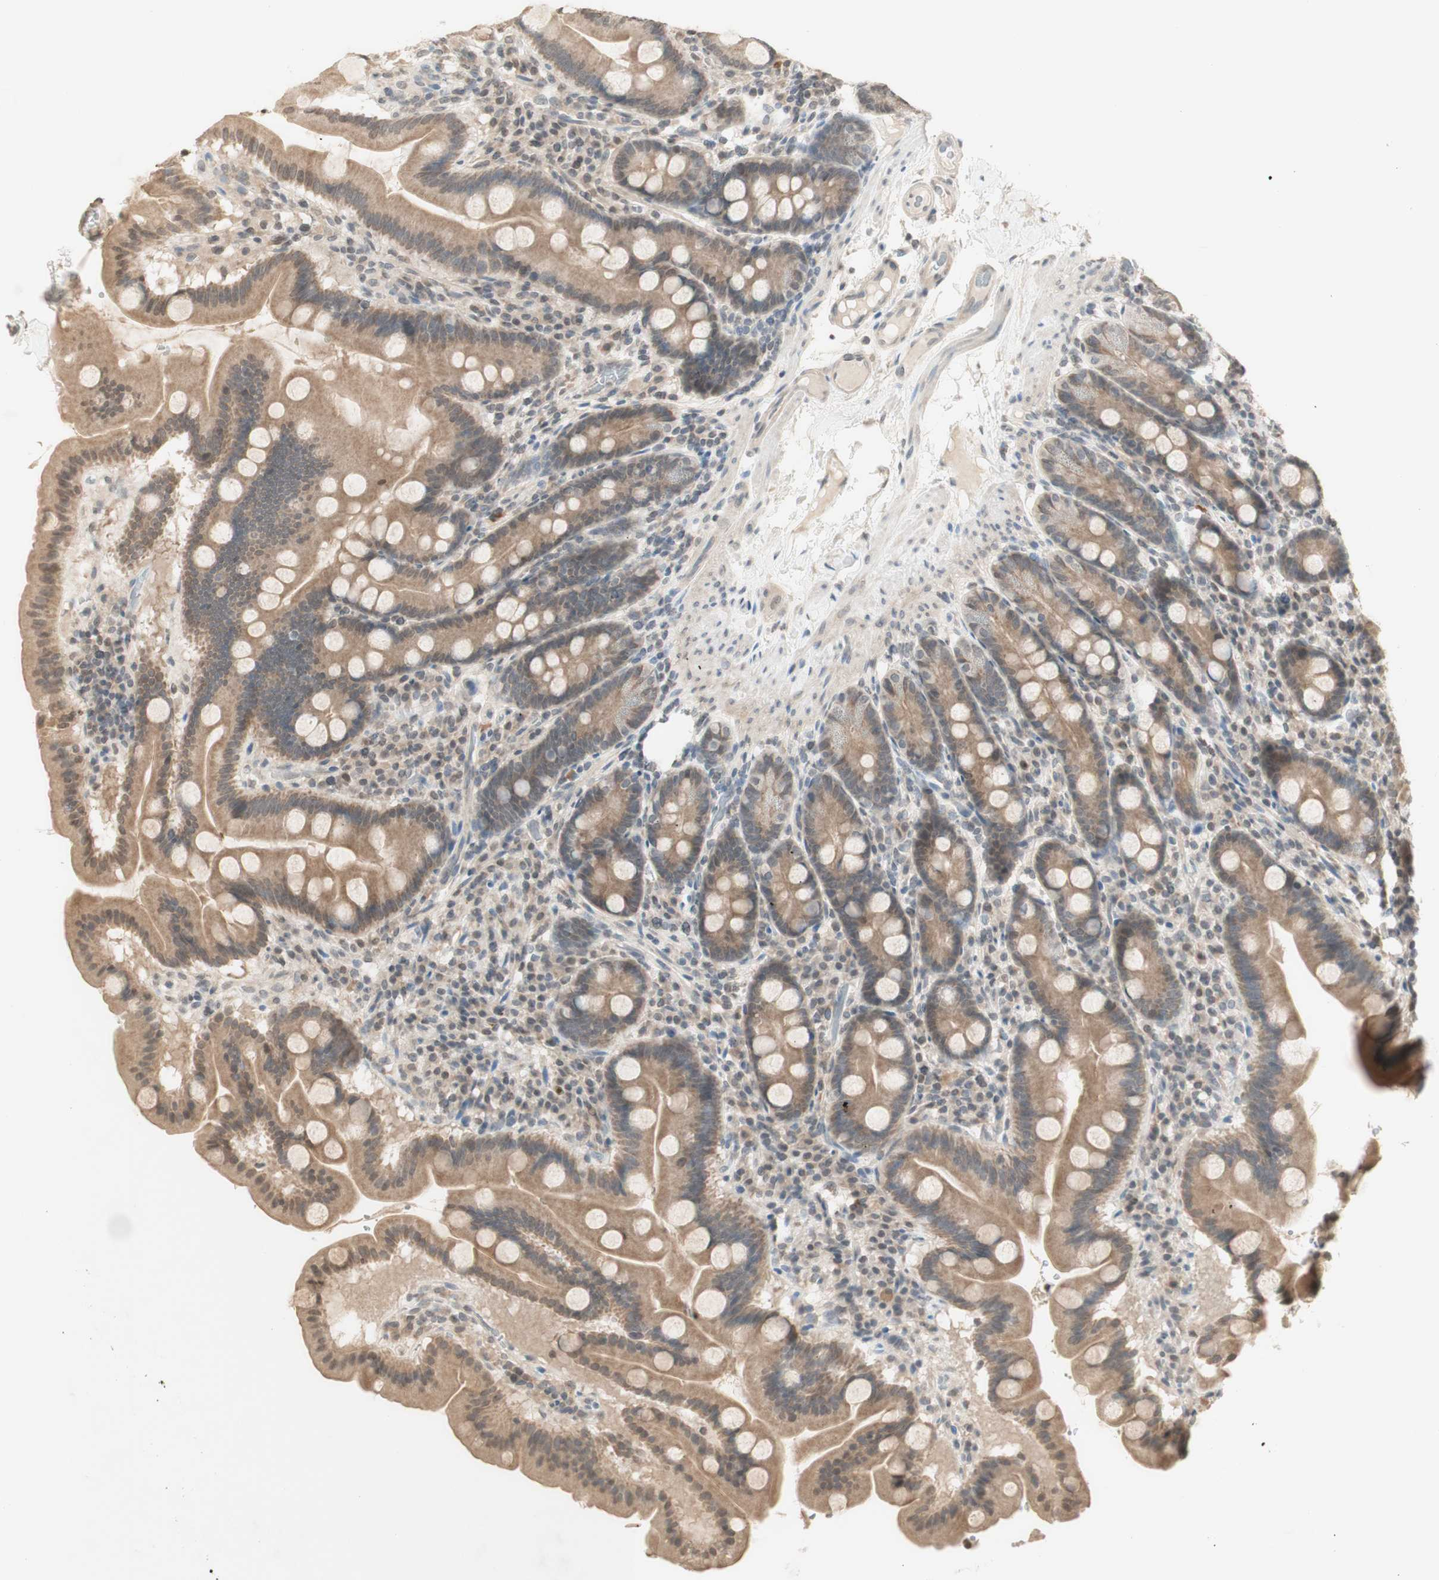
{"staining": {"intensity": "moderate", "quantity": ">75%", "location": "cytoplasmic/membranous"}, "tissue": "duodenum", "cell_type": "Glandular cells", "image_type": "normal", "snomed": [{"axis": "morphology", "description": "Normal tissue, NOS"}, {"axis": "topography", "description": "Duodenum"}], "caption": "Protein analysis of benign duodenum shows moderate cytoplasmic/membranous expression in about >75% of glandular cells. (DAB IHC, brown staining for protein, blue staining for nuclei).", "gene": "GLI1", "patient": {"sex": "male", "age": 50}}